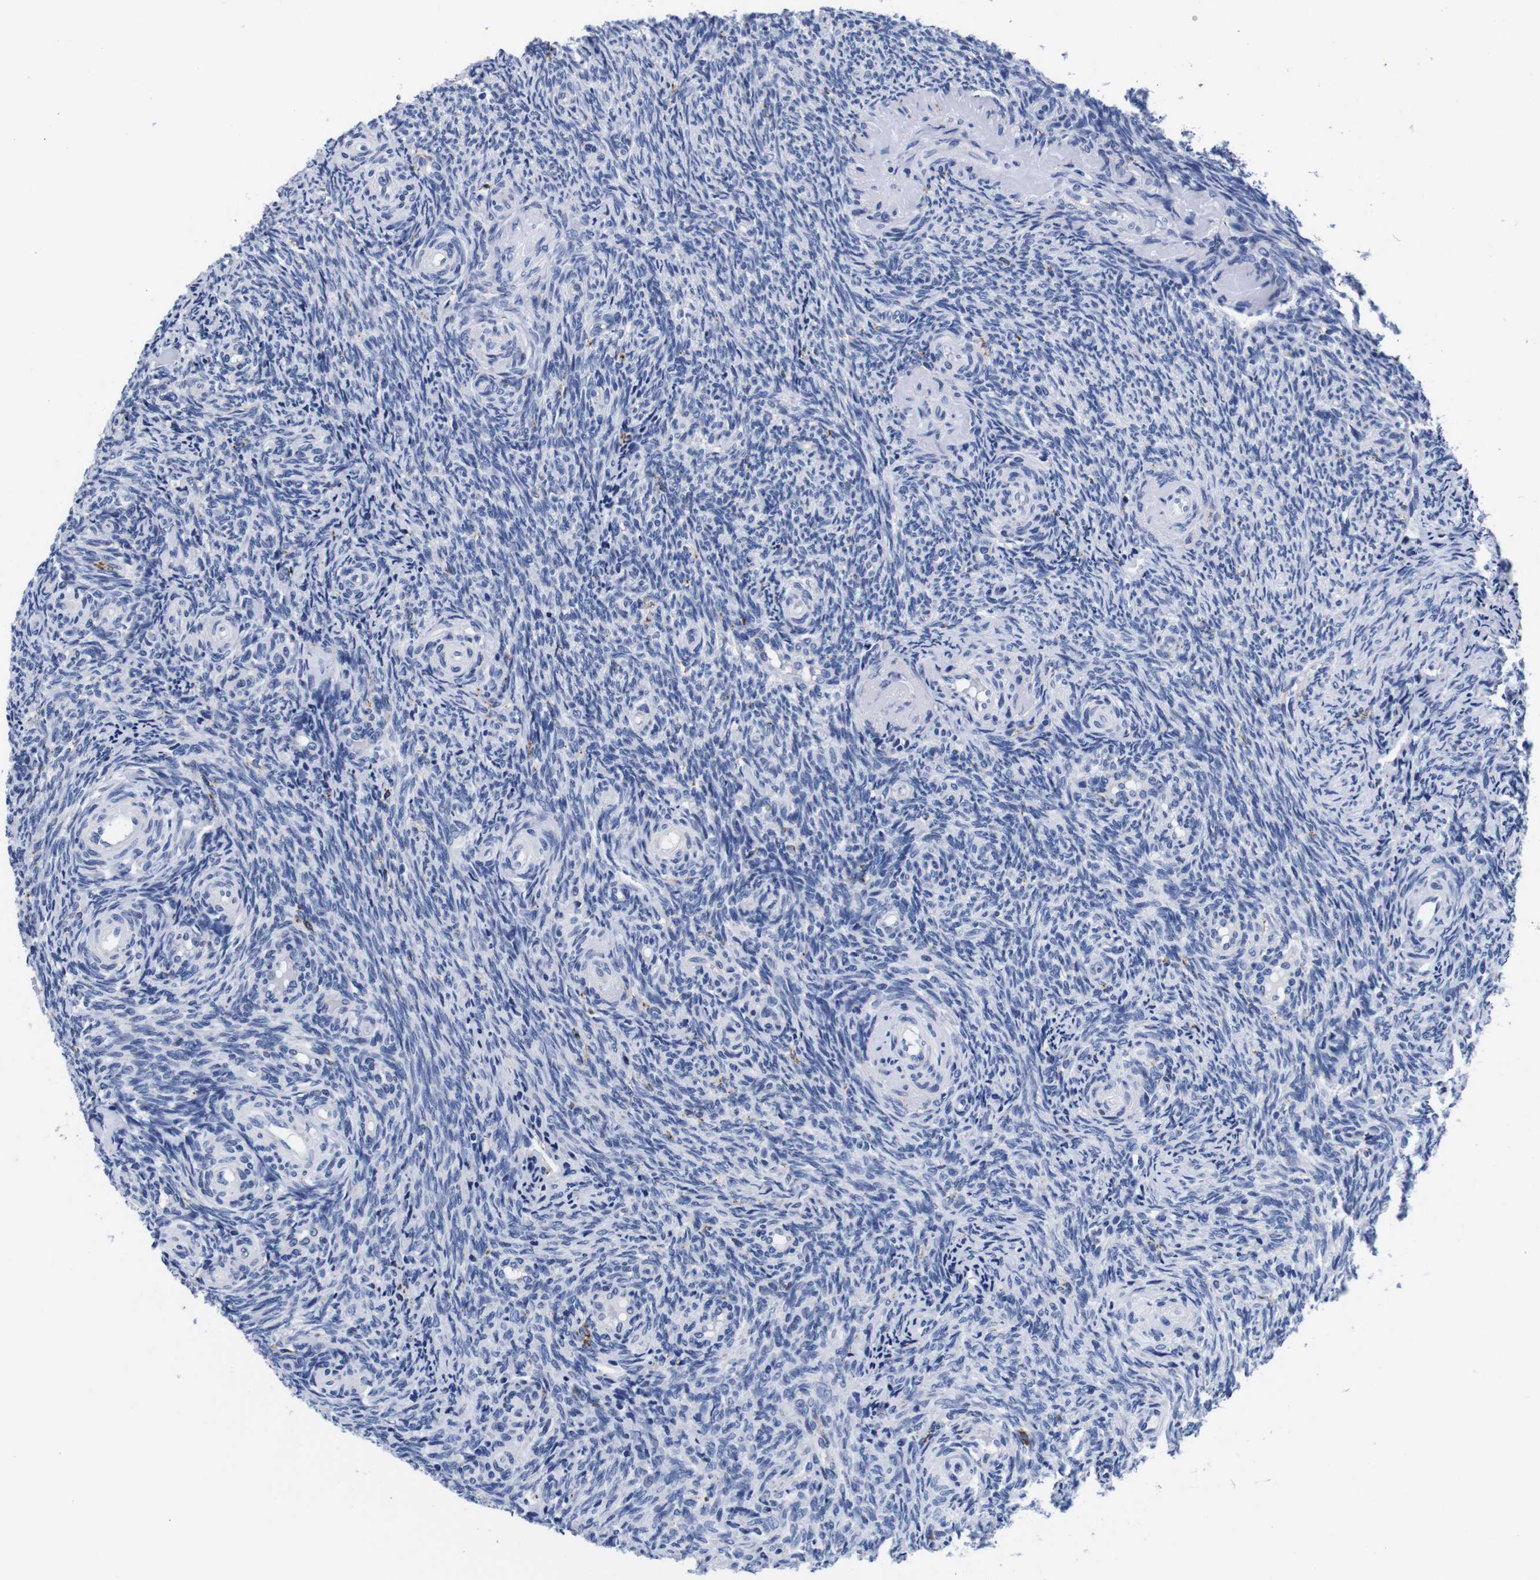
{"staining": {"intensity": "negative", "quantity": "none", "location": "none"}, "tissue": "ovary", "cell_type": "Follicle cells", "image_type": "normal", "snomed": [{"axis": "morphology", "description": "Normal tissue, NOS"}, {"axis": "topography", "description": "Ovary"}], "caption": "Protein analysis of normal ovary reveals no significant expression in follicle cells. (DAB IHC visualized using brightfield microscopy, high magnification).", "gene": "ENSG00000248993", "patient": {"sex": "female", "age": 41}}